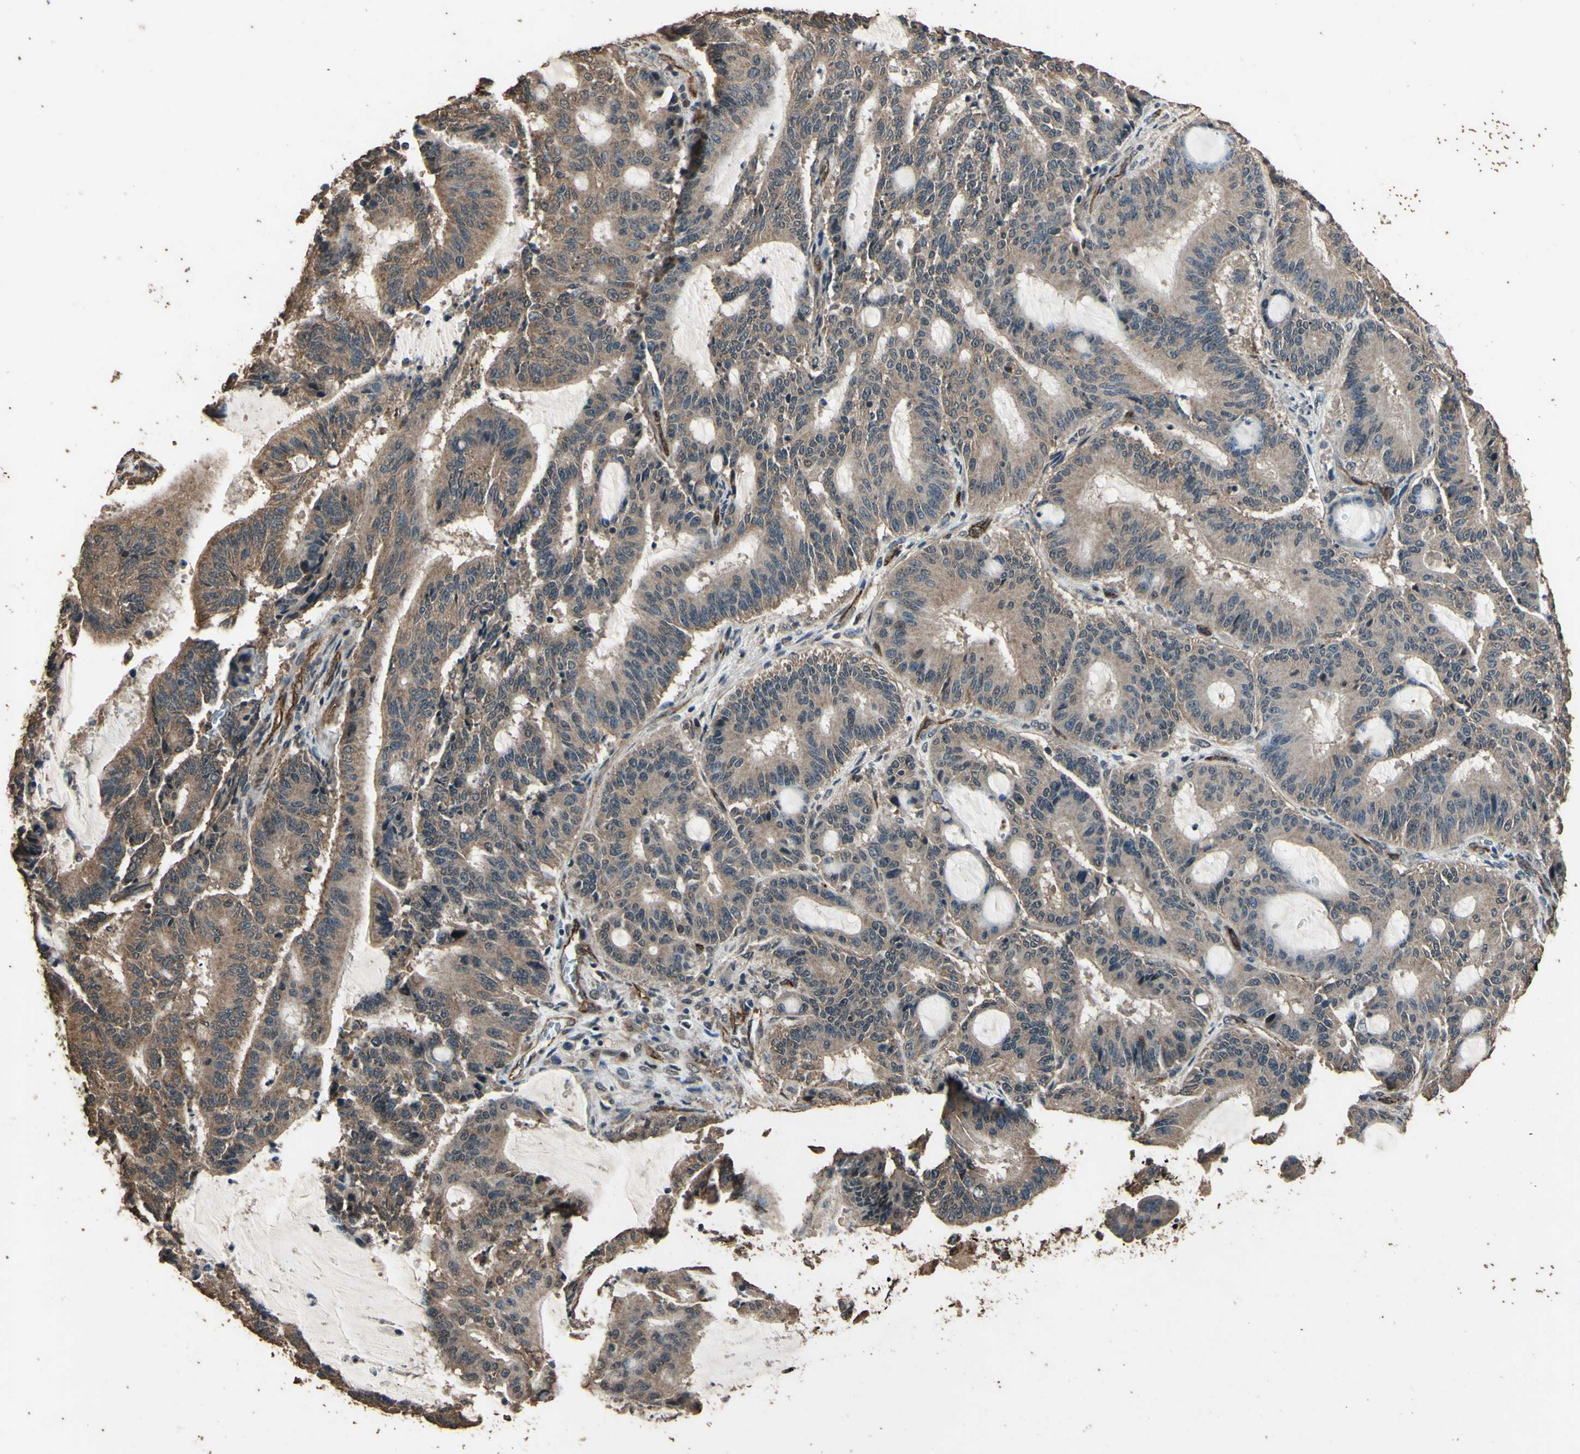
{"staining": {"intensity": "moderate", "quantity": ">75%", "location": "cytoplasmic/membranous"}, "tissue": "liver cancer", "cell_type": "Tumor cells", "image_type": "cancer", "snomed": [{"axis": "morphology", "description": "Cholangiocarcinoma"}, {"axis": "topography", "description": "Liver"}], "caption": "Moderate cytoplasmic/membranous positivity is seen in about >75% of tumor cells in cholangiocarcinoma (liver).", "gene": "TSPO", "patient": {"sex": "female", "age": 73}}